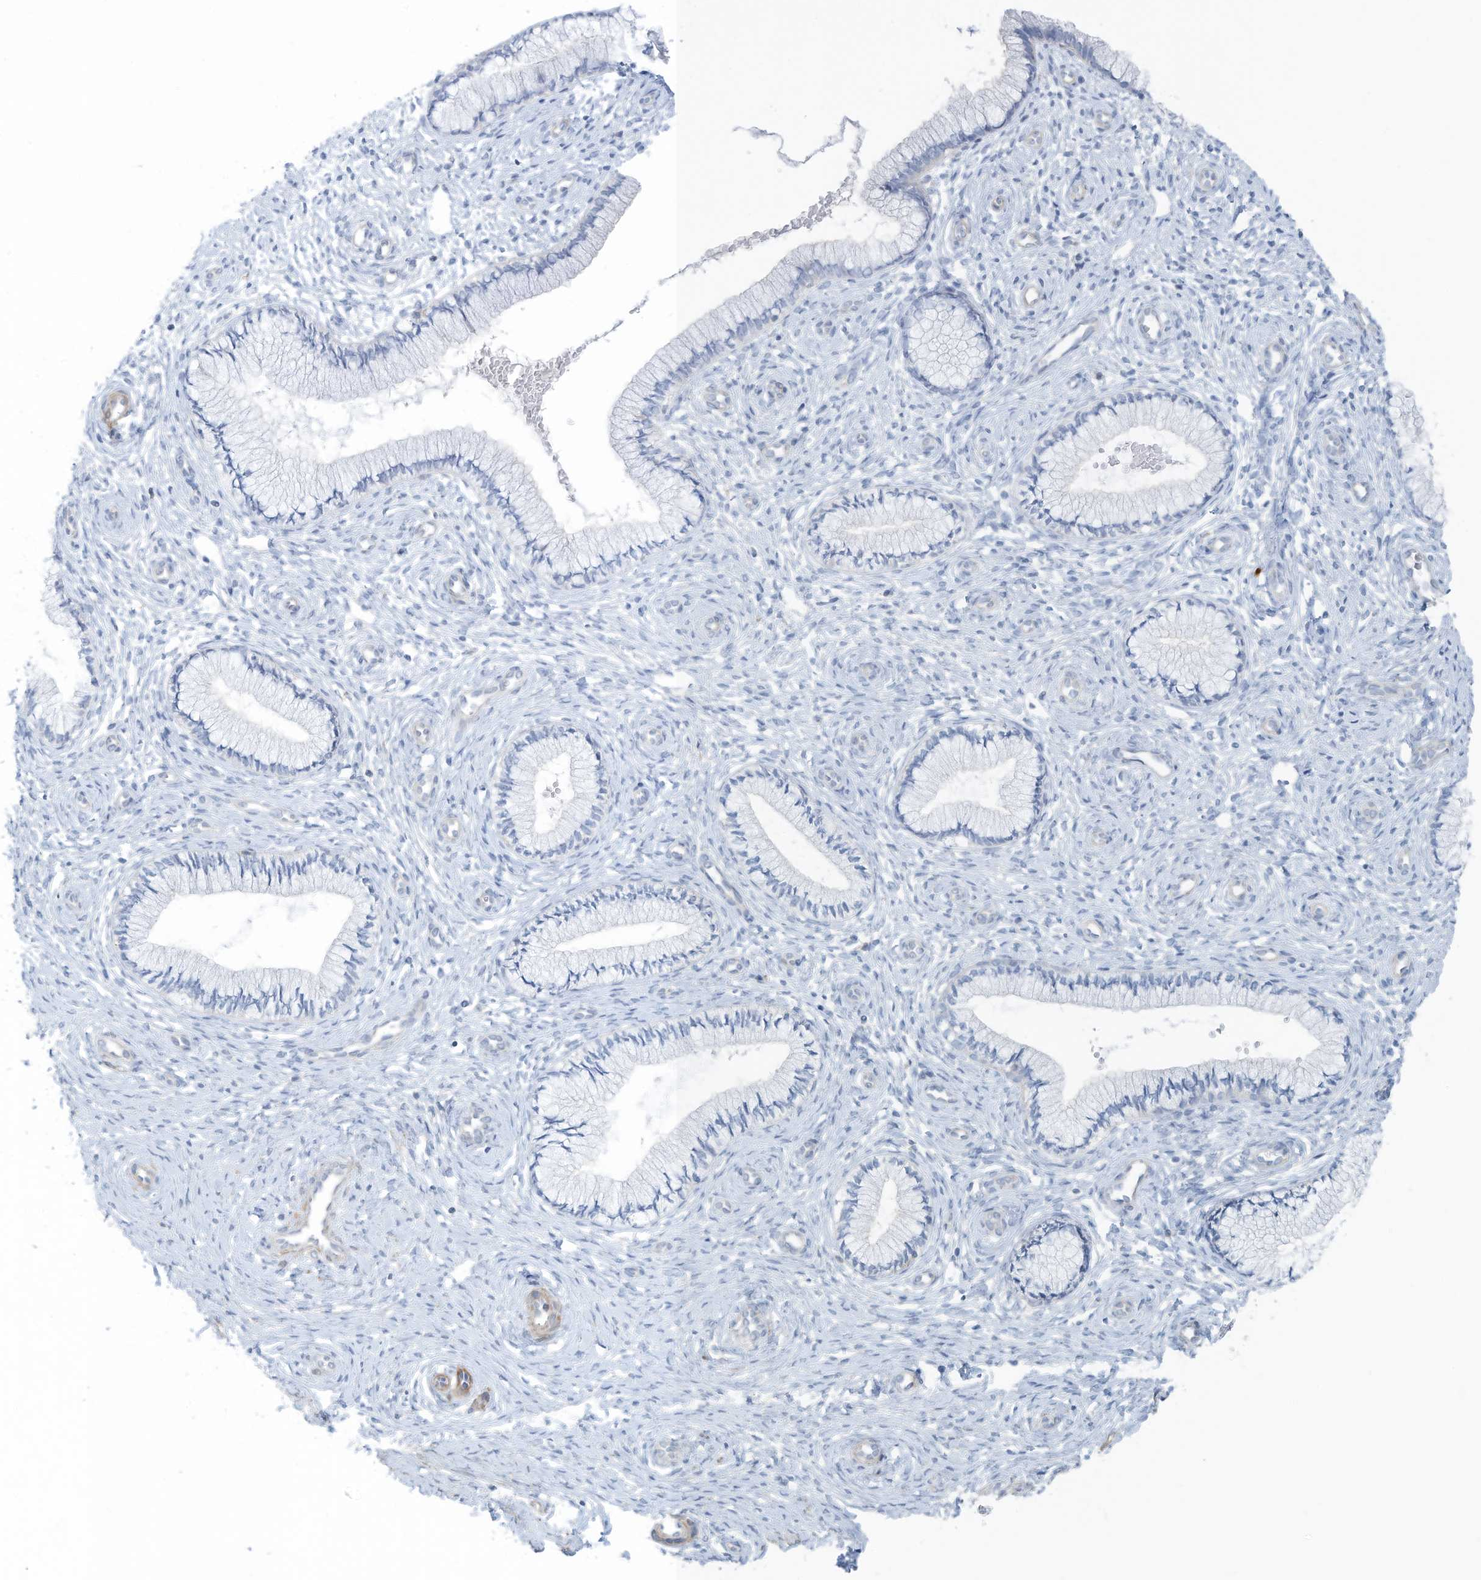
{"staining": {"intensity": "negative", "quantity": "none", "location": "none"}, "tissue": "cervix", "cell_type": "Glandular cells", "image_type": "normal", "snomed": [{"axis": "morphology", "description": "Normal tissue, NOS"}, {"axis": "topography", "description": "Cervix"}], "caption": "Protein analysis of benign cervix demonstrates no significant expression in glandular cells. The staining was performed using DAB (3,3'-diaminobenzidine) to visualize the protein expression in brown, while the nuclei were stained in blue with hematoxylin (Magnification: 20x).", "gene": "ZNF846", "patient": {"sex": "female", "age": 27}}